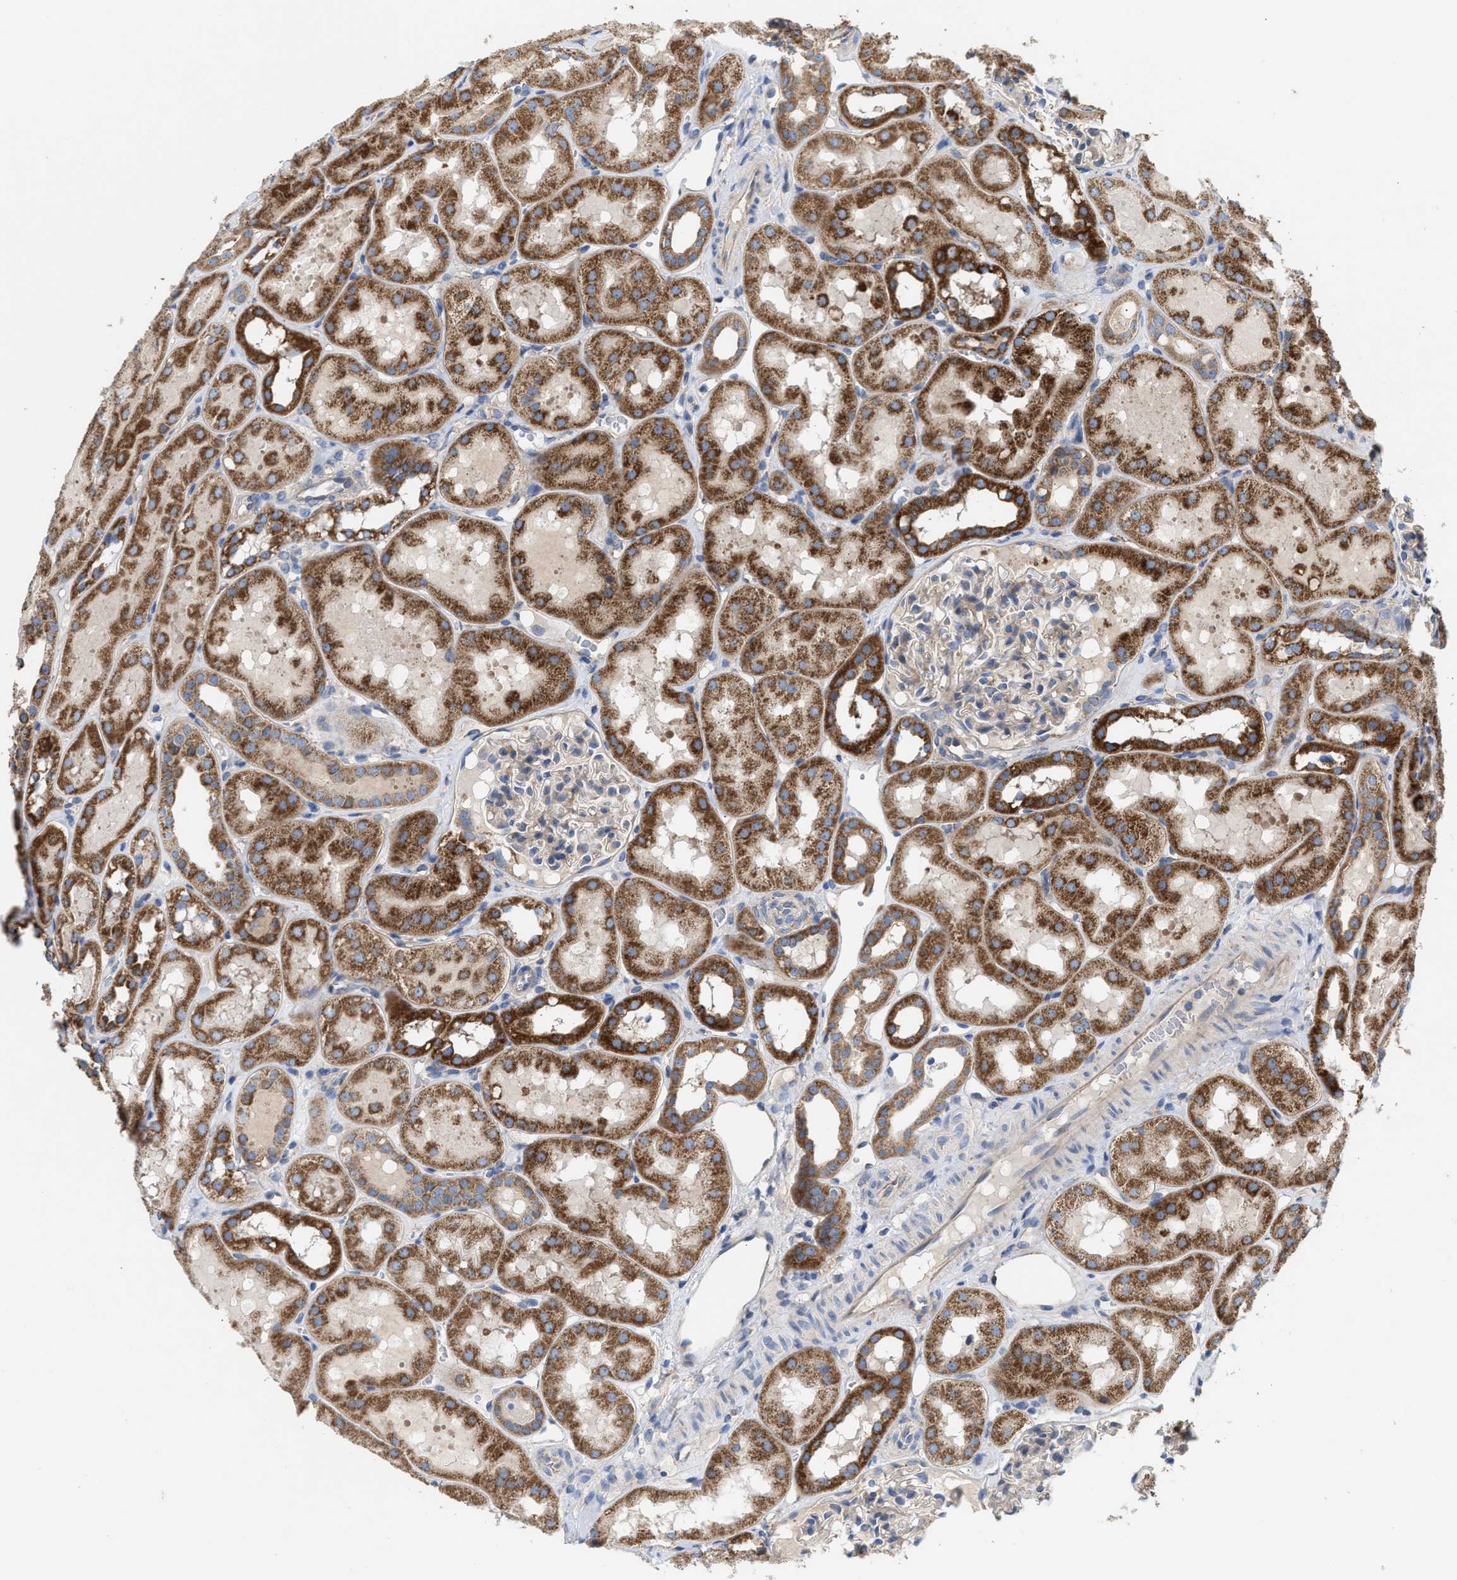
{"staining": {"intensity": "negative", "quantity": "none", "location": "none"}, "tissue": "kidney", "cell_type": "Cells in glomeruli", "image_type": "normal", "snomed": [{"axis": "morphology", "description": "Normal tissue, NOS"}, {"axis": "topography", "description": "Kidney"}, {"axis": "topography", "description": "Urinary bladder"}], "caption": "The image demonstrates no staining of cells in glomeruli in benign kidney.", "gene": "OXSM", "patient": {"sex": "male", "age": 16}}